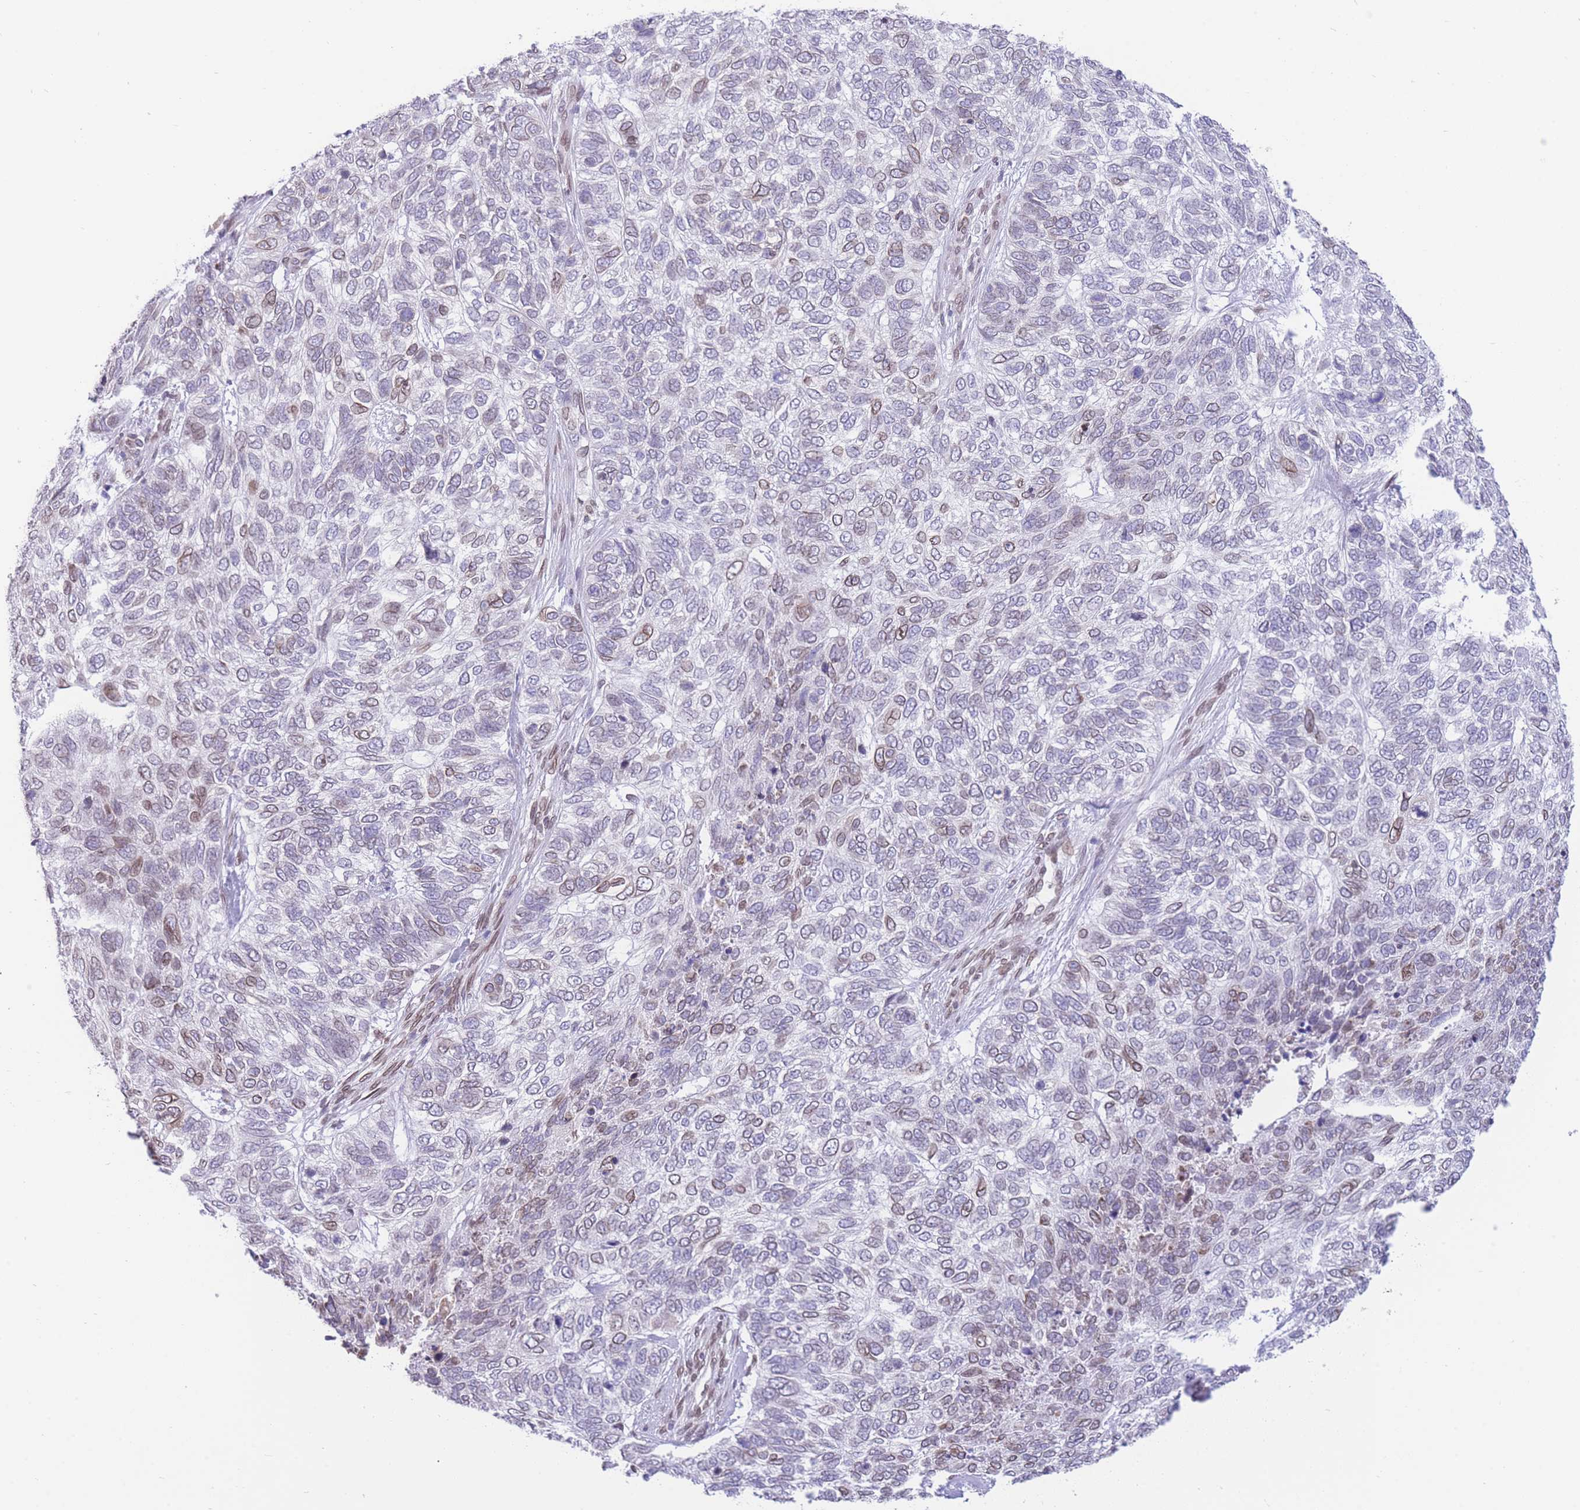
{"staining": {"intensity": "weak", "quantity": "25%-75%", "location": "cytoplasmic/membranous,nuclear"}, "tissue": "skin cancer", "cell_type": "Tumor cells", "image_type": "cancer", "snomed": [{"axis": "morphology", "description": "Basal cell carcinoma"}, {"axis": "topography", "description": "Skin"}], "caption": "Protein expression analysis of skin cancer (basal cell carcinoma) reveals weak cytoplasmic/membranous and nuclear positivity in about 25%-75% of tumor cells. The staining was performed using DAB (3,3'-diaminobenzidine) to visualize the protein expression in brown, while the nuclei were stained in blue with hematoxylin (Magnification: 20x).", "gene": "OR10AD1", "patient": {"sex": "female", "age": 65}}